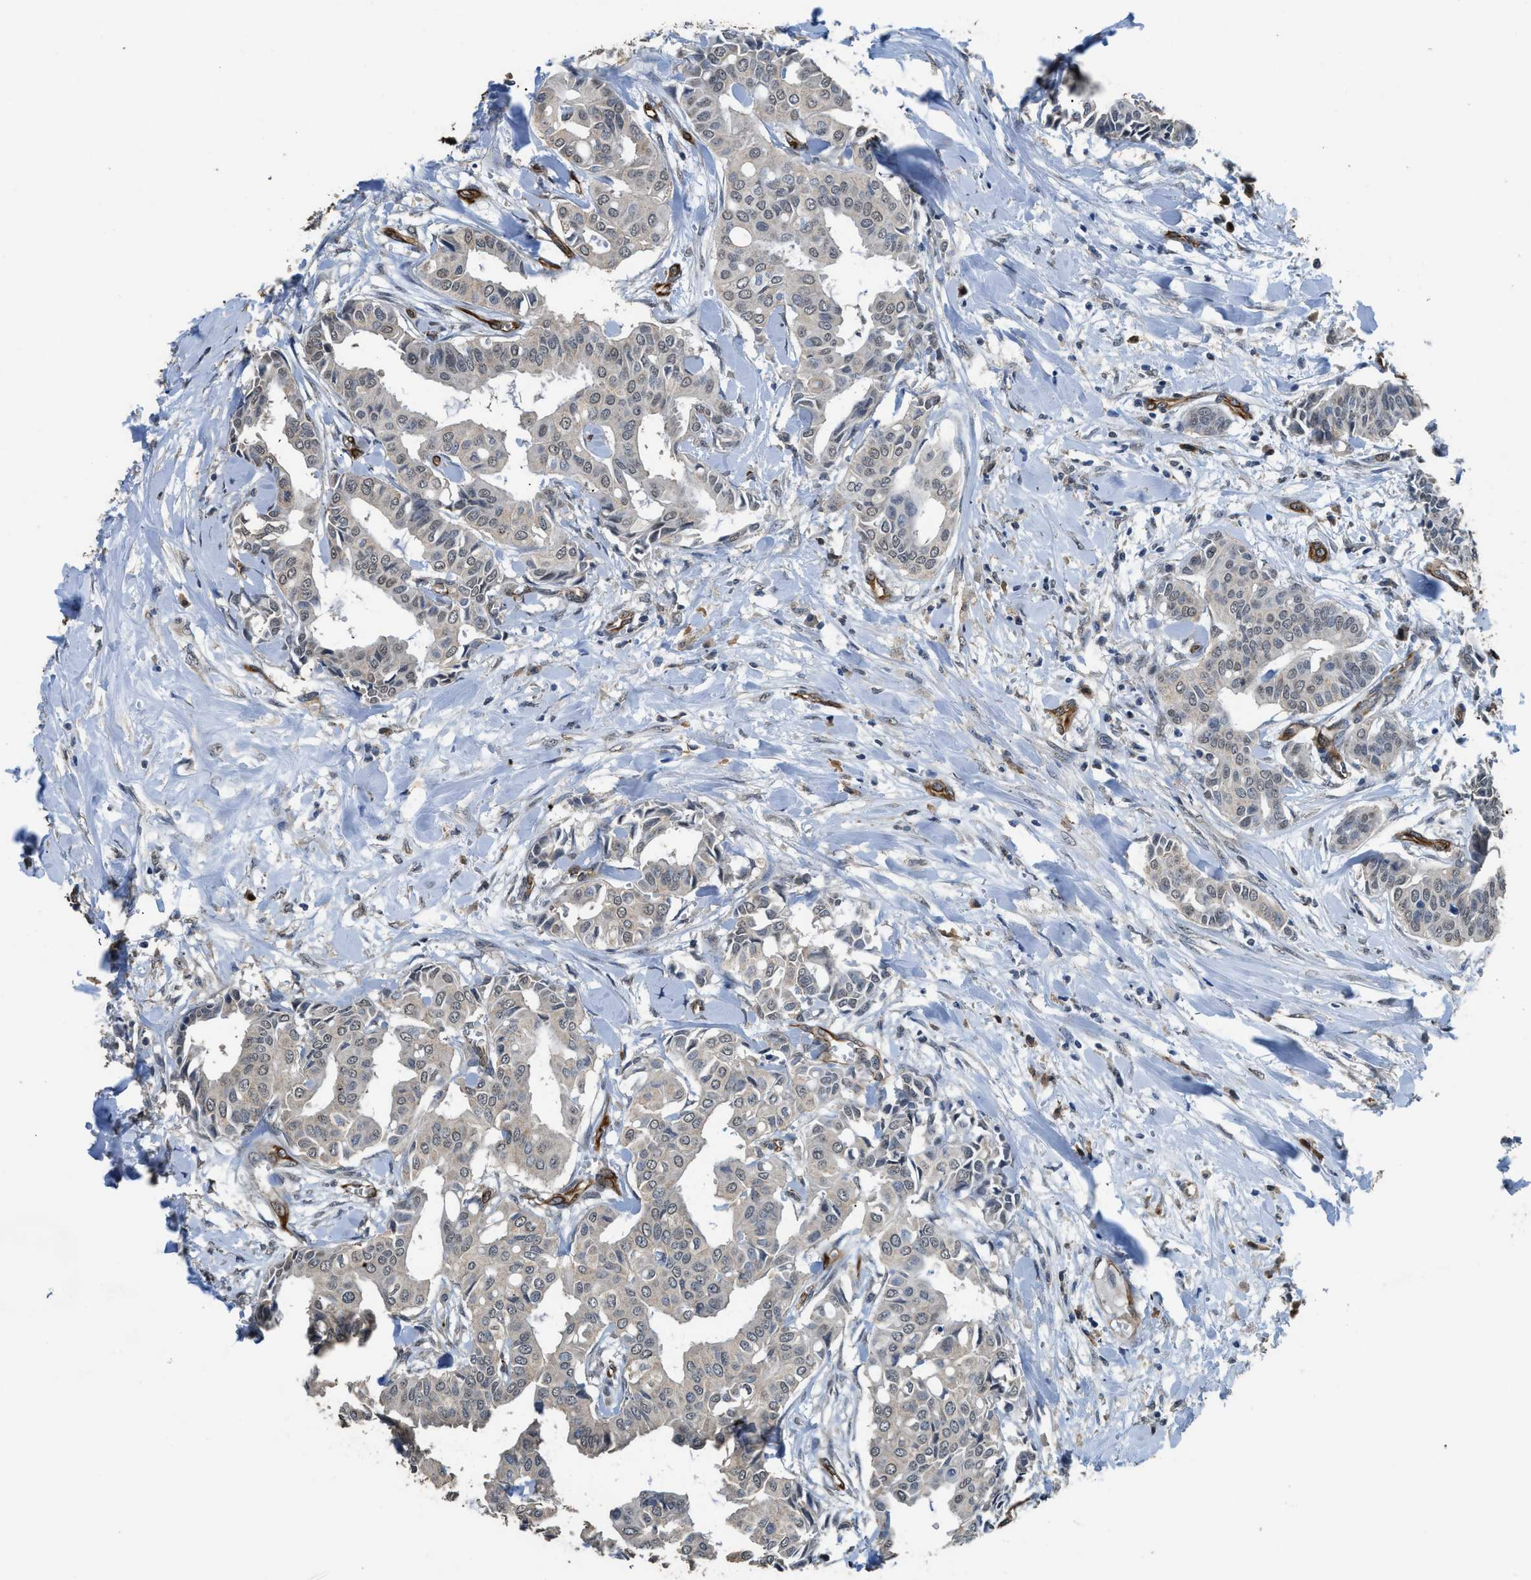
{"staining": {"intensity": "negative", "quantity": "none", "location": "none"}, "tissue": "head and neck cancer", "cell_type": "Tumor cells", "image_type": "cancer", "snomed": [{"axis": "morphology", "description": "Adenocarcinoma, NOS"}, {"axis": "topography", "description": "Salivary gland"}, {"axis": "topography", "description": "Head-Neck"}], "caption": "Head and neck cancer stained for a protein using immunohistochemistry reveals no expression tumor cells.", "gene": "SYNM", "patient": {"sex": "female", "age": 59}}